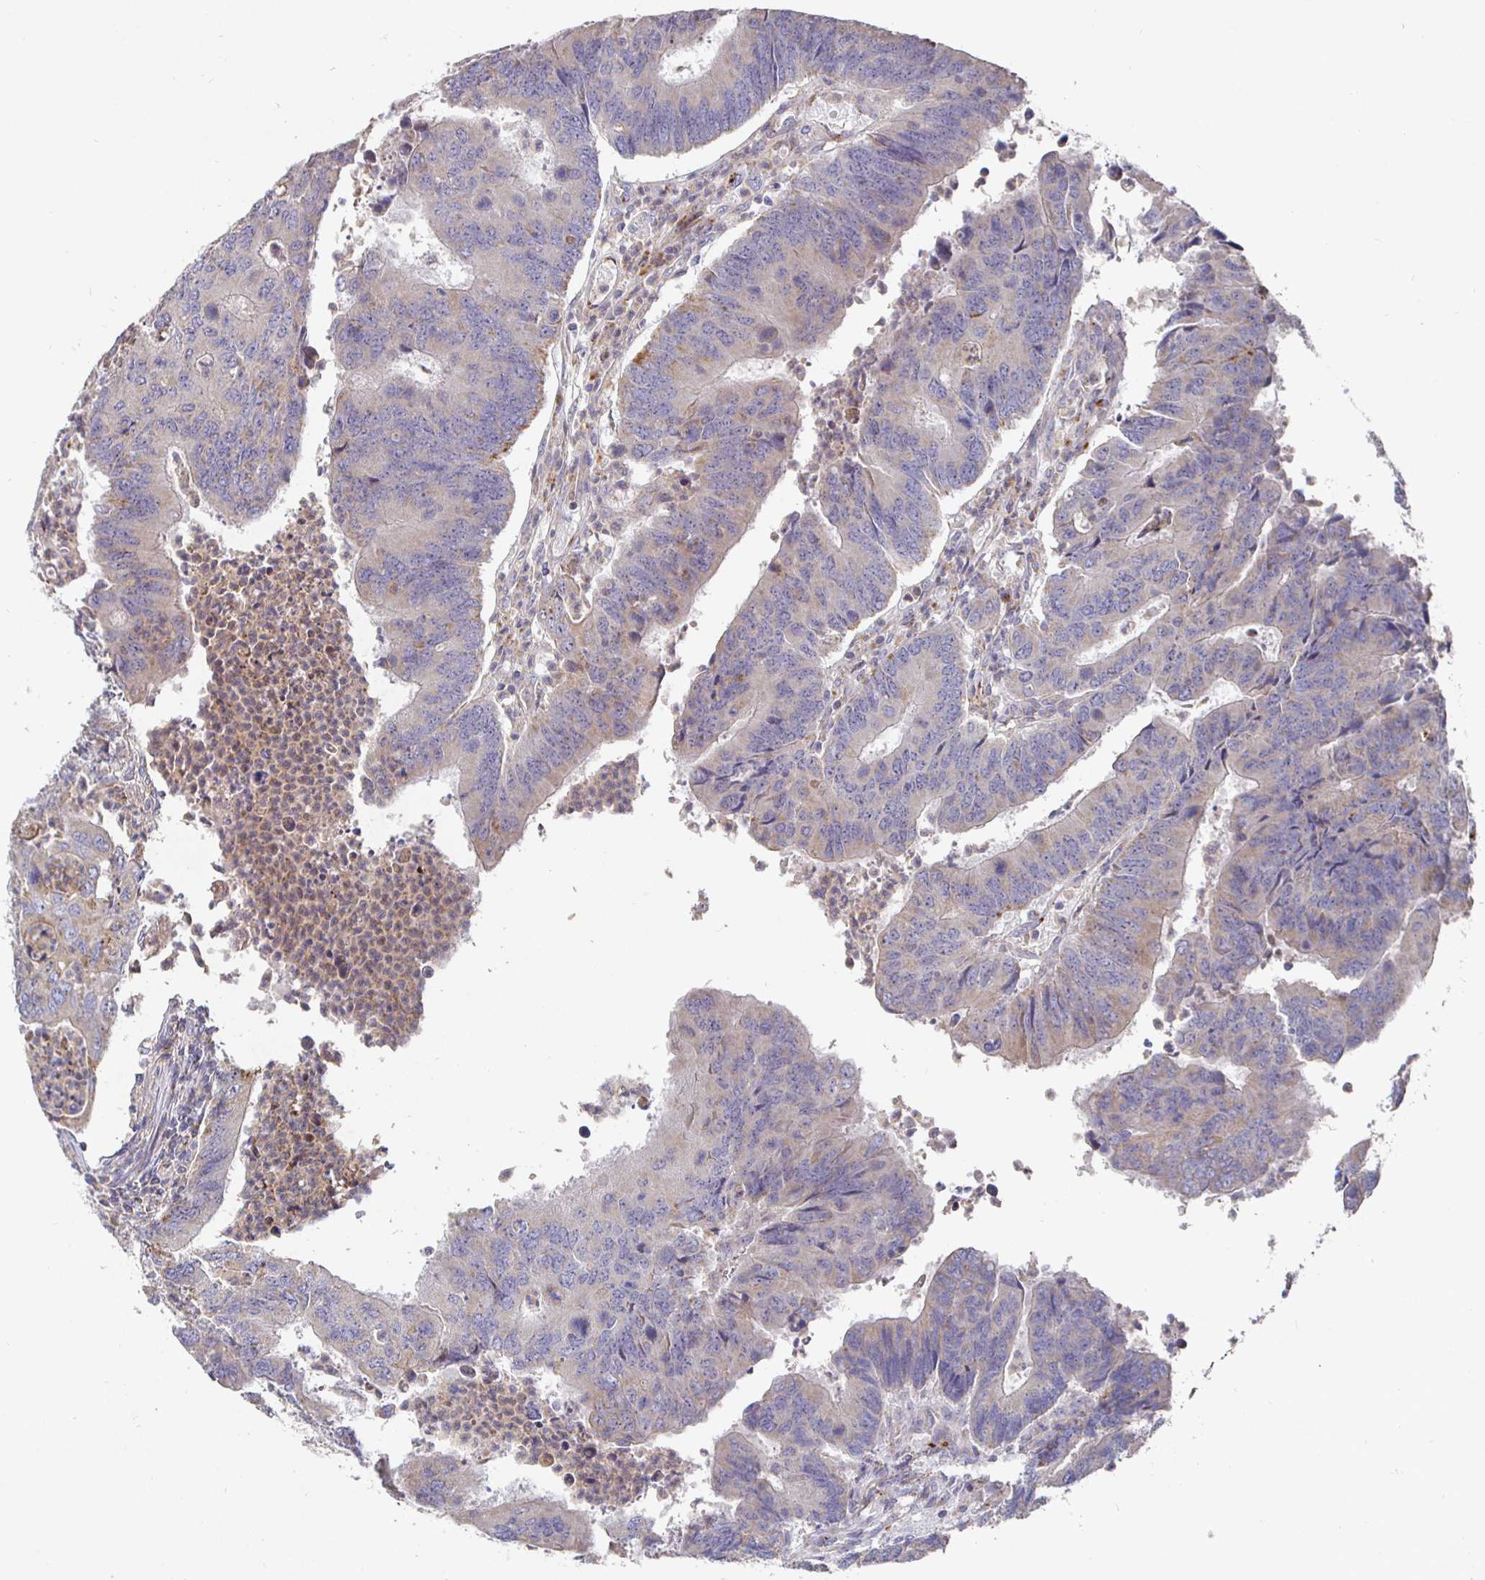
{"staining": {"intensity": "weak", "quantity": ">75%", "location": "cytoplasmic/membranous"}, "tissue": "colorectal cancer", "cell_type": "Tumor cells", "image_type": "cancer", "snomed": [{"axis": "morphology", "description": "Adenocarcinoma, NOS"}, {"axis": "topography", "description": "Colon"}], "caption": "A histopathology image showing weak cytoplasmic/membranous expression in approximately >75% of tumor cells in adenocarcinoma (colorectal), as visualized by brown immunohistochemical staining.", "gene": "NRSN1", "patient": {"sex": "female", "age": 67}}